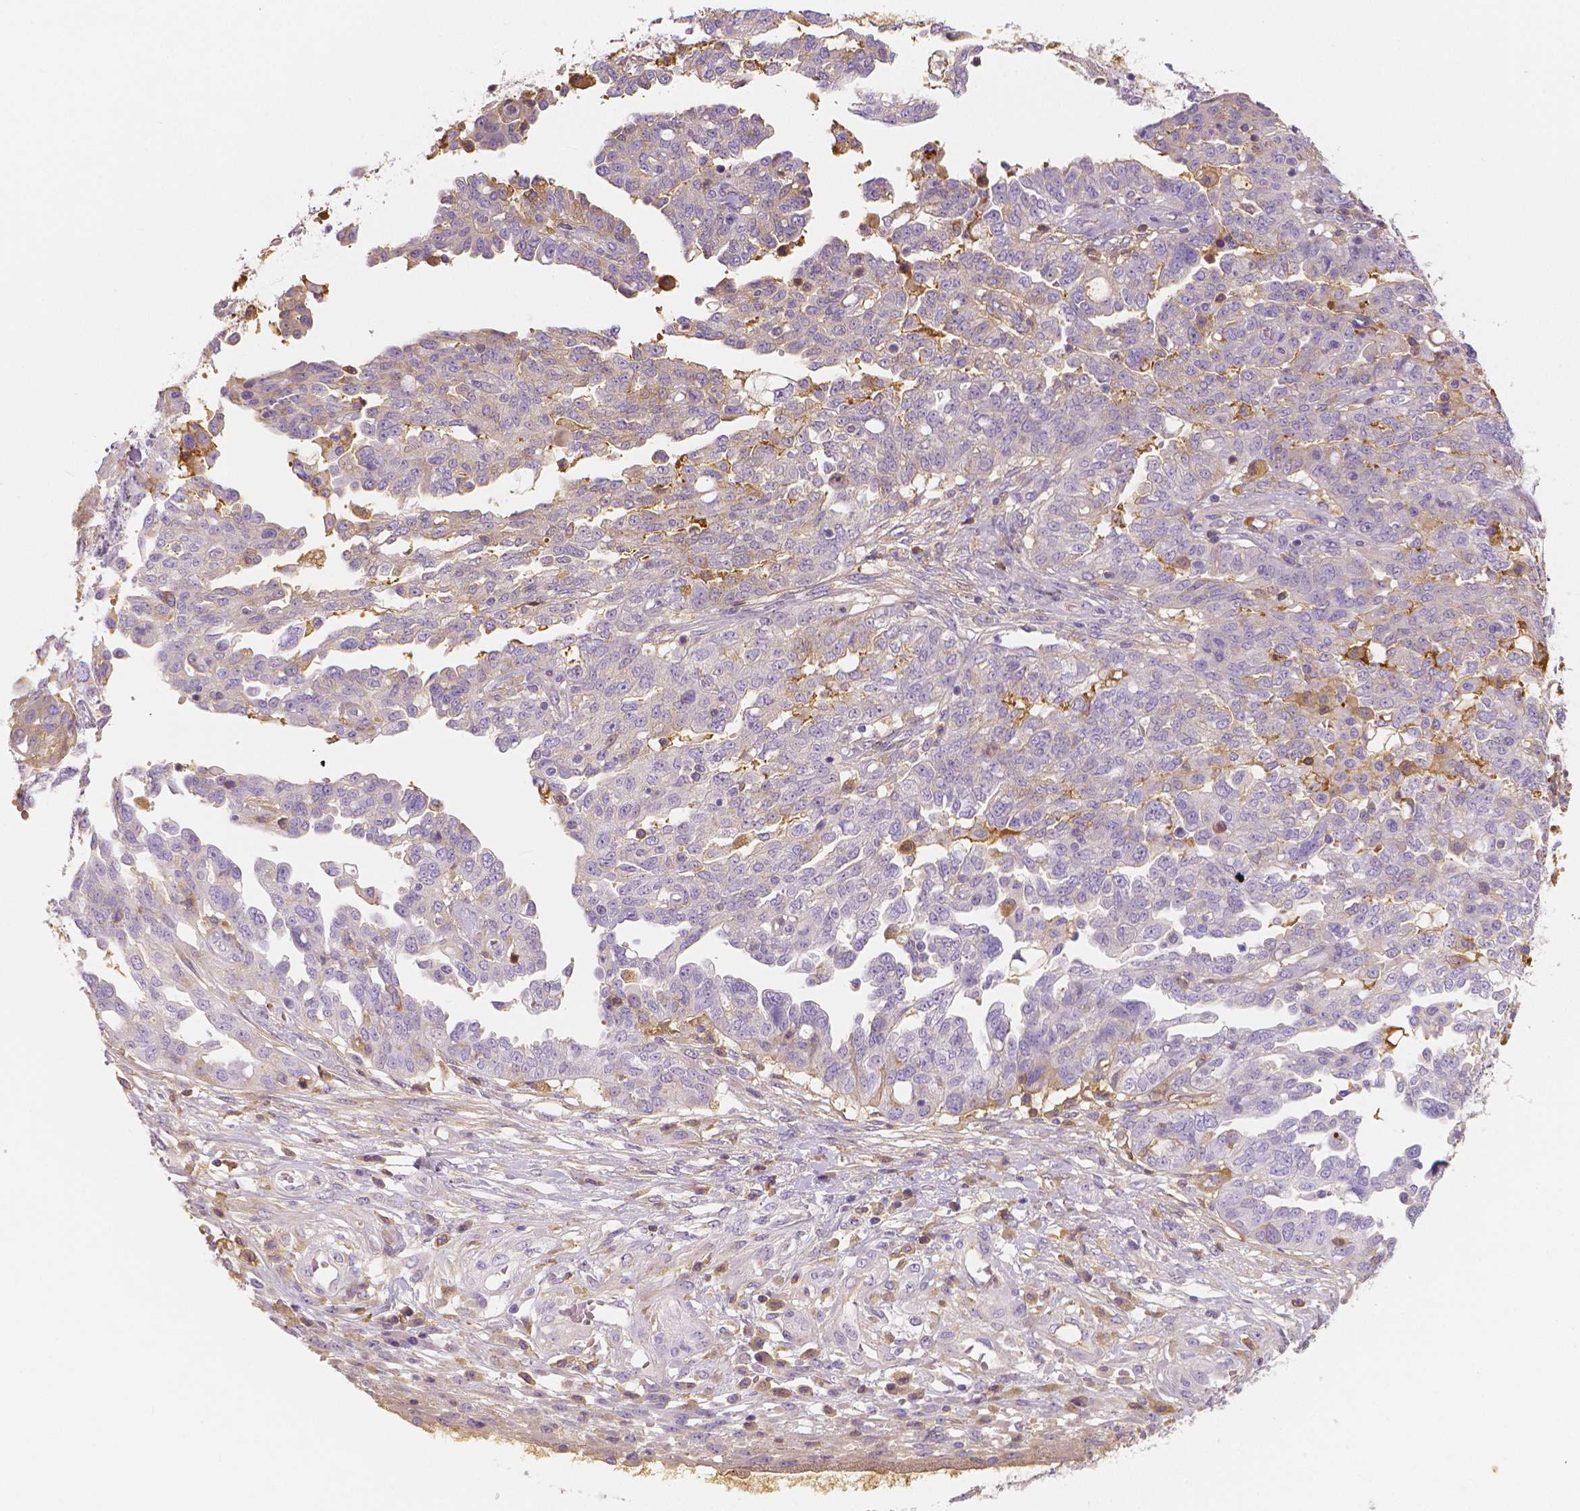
{"staining": {"intensity": "negative", "quantity": "none", "location": "none"}, "tissue": "ovarian cancer", "cell_type": "Tumor cells", "image_type": "cancer", "snomed": [{"axis": "morphology", "description": "Cystadenocarcinoma, serous, NOS"}, {"axis": "topography", "description": "Ovary"}], "caption": "Ovarian cancer stained for a protein using immunohistochemistry (IHC) displays no expression tumor cells.", "gene": "APOA4", "patient": {"sex": "female", "age": 67}}